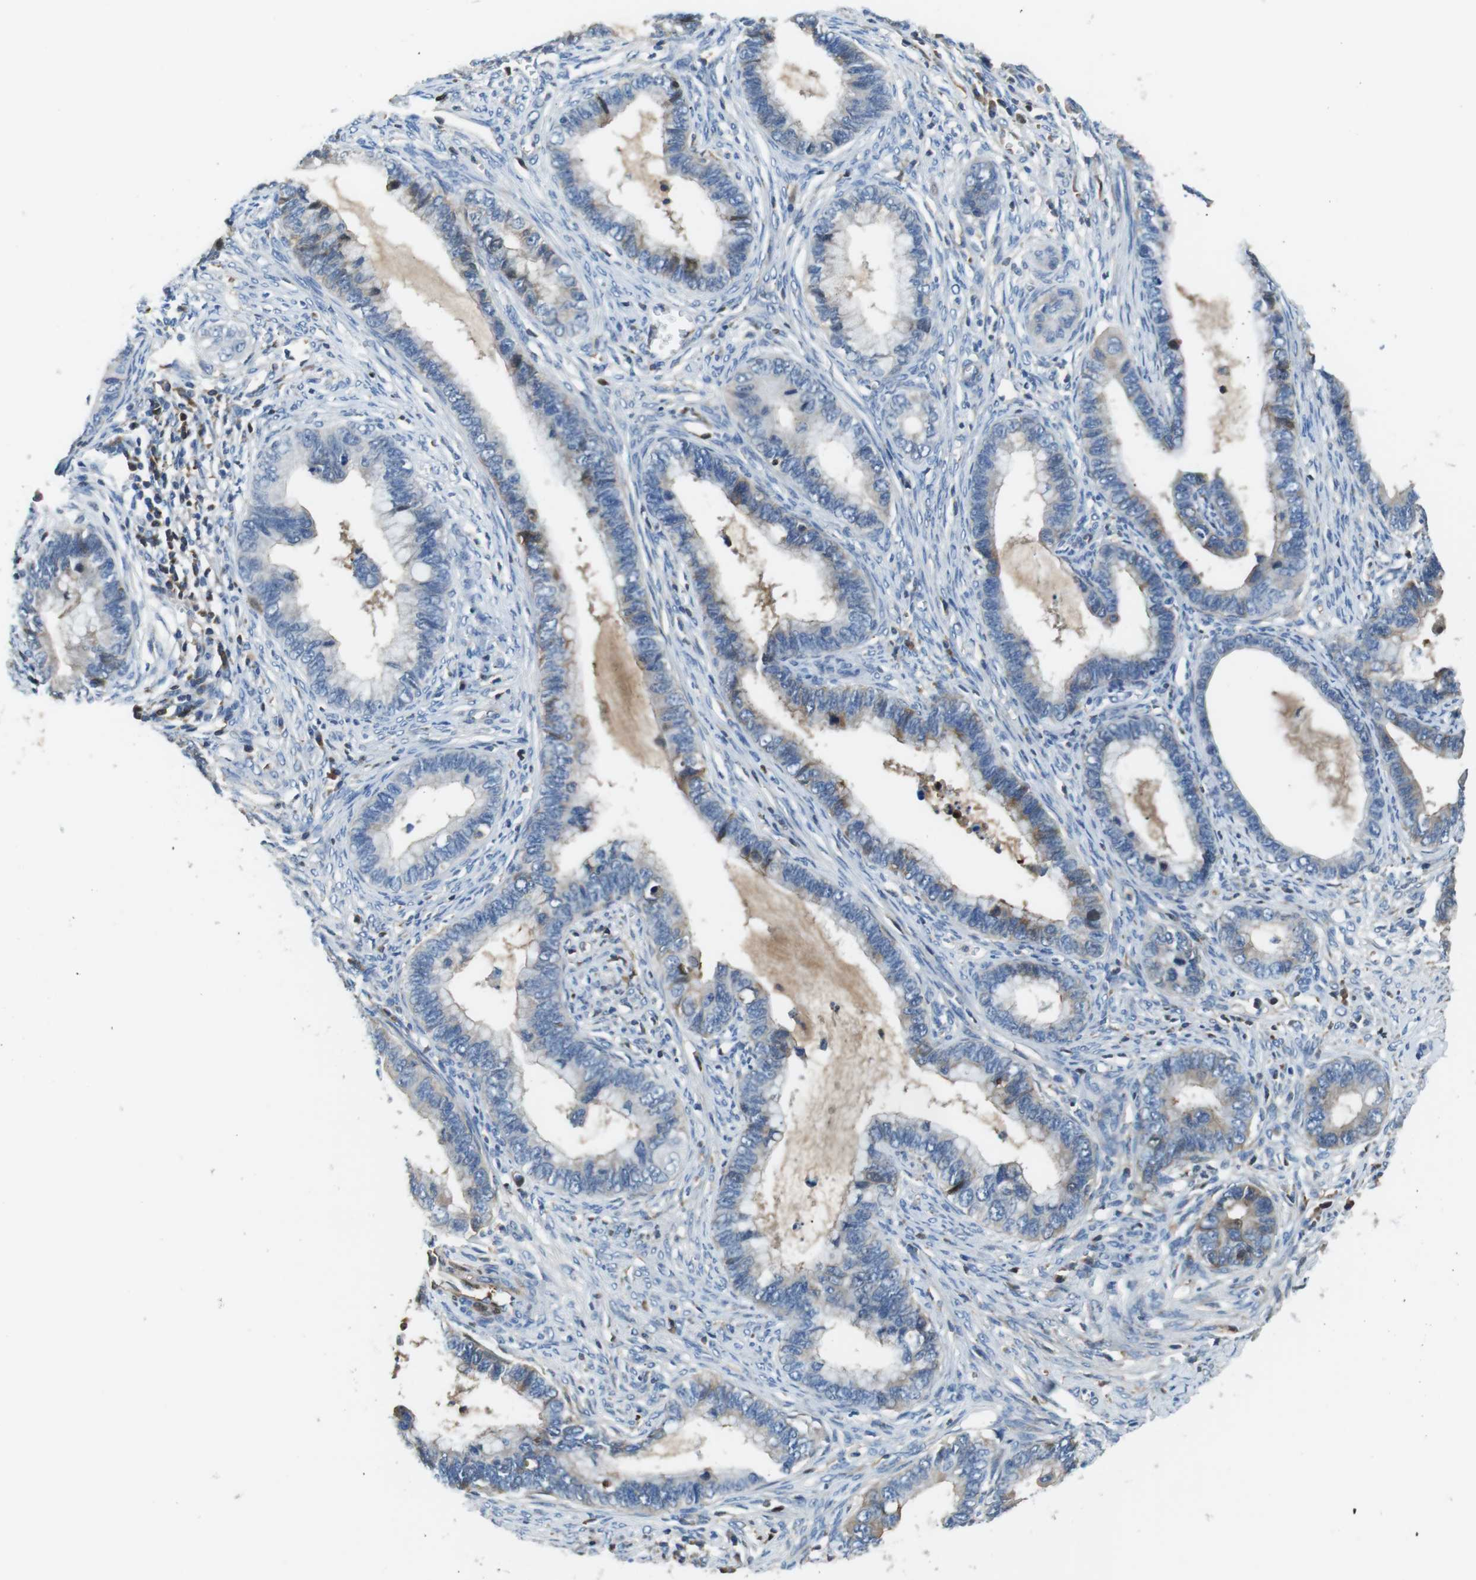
{"staining": {"intensity": "negative", "quantity": "none", "location": "none"}, "tissue": "cervical cancer", "cell_type": "Tumor cells", "image_type": "cancer", "snomed": [{"axis": "morphology", "description": "Adenocarcinoma, NOS"}, {"axis": "topography", "description": "Cervix"}], "caption": "The histopathology image displays no staining of tumor cells in cervical adenocarcinoma.", "gene": "TMPRSS15", "patient": {"sex": "female", "age": 44}}